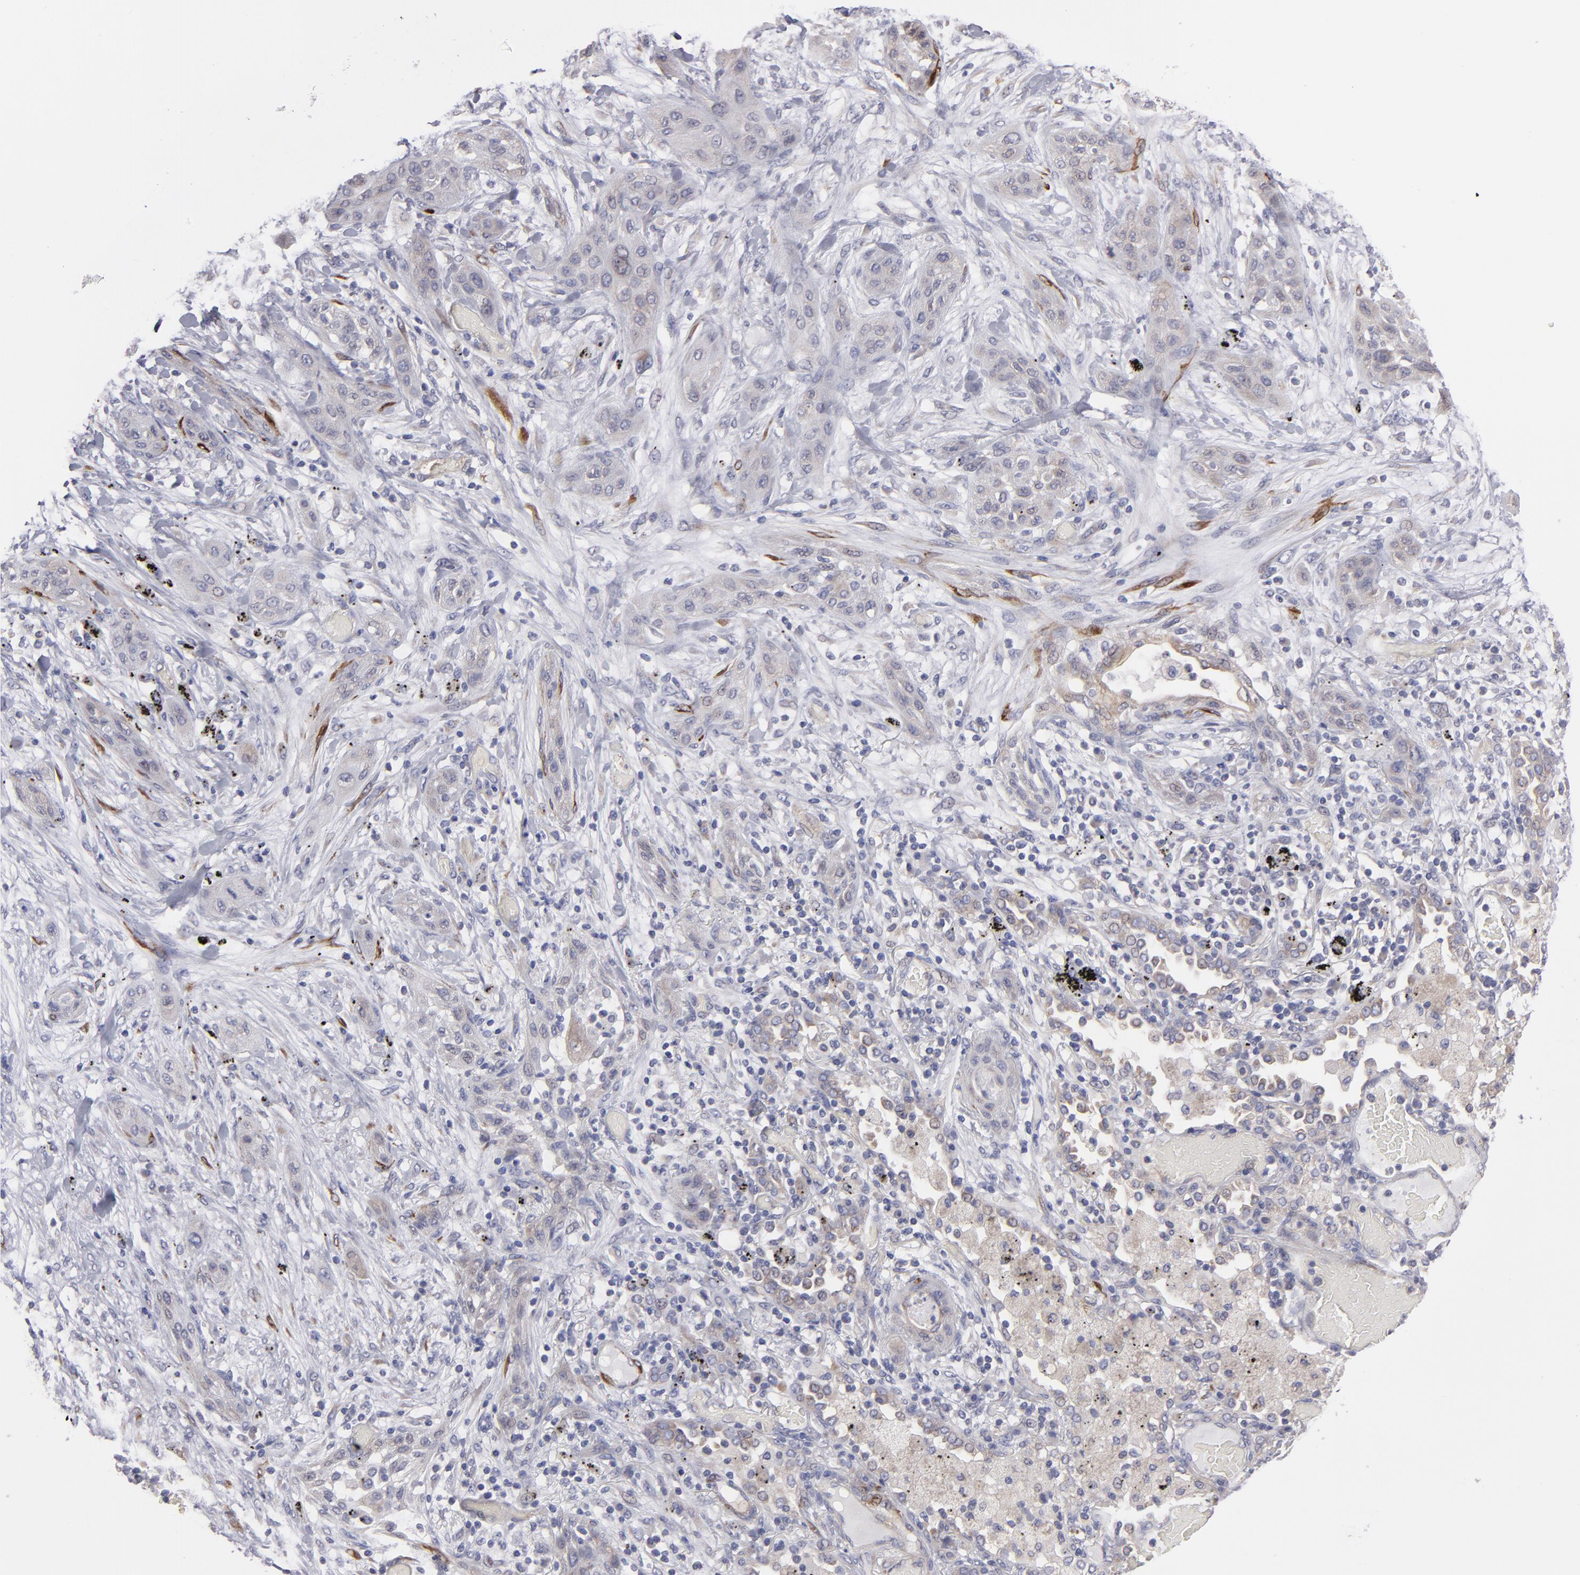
{"staining": {"intensity": "weak", "quantity": "<25%", "location": "cytoplasmic/membranous"}, "tissue": "lung cancer", "cell_type": "Tumor cells", "image_type": "cancer", "snomed": [{"axis": "morphology", "description": "Squamous cell carcinoma, NOS"}, {"axis": "topography", "description": "Lung"}], "caption": "DAB (3,3'-diaminobenzidine) immunohistochemical staining of human squamous cell carcinoma (lung) exhibits no significant staining in tumor cells.", "gene": "SLMAP", "patient": {"sex": "female", "age": 47}}